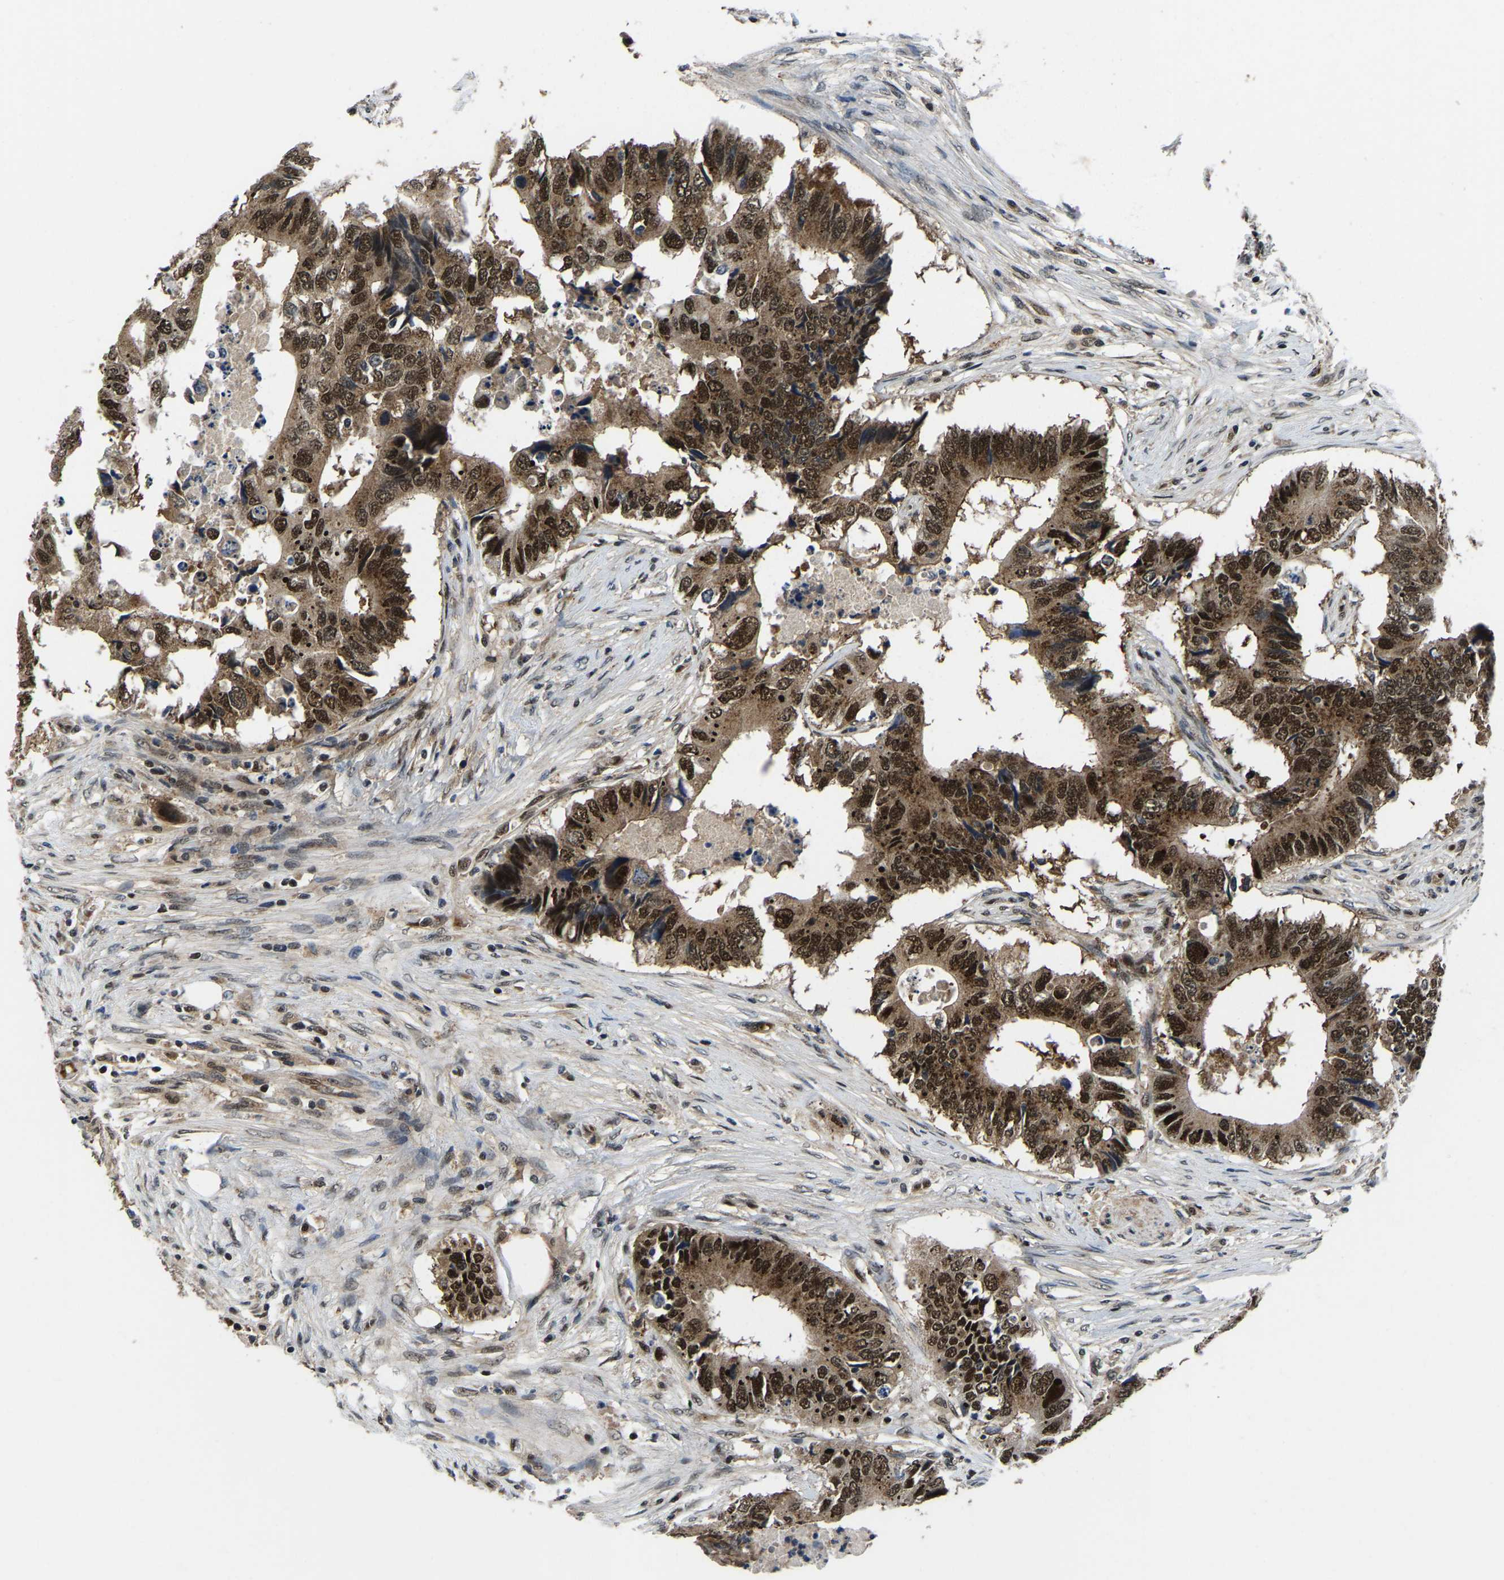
{"staining": {"intensity": "strong", "quantity": ">75%", "location": "cytoplasmic/membranous,nuclear"}, "tissue": "colorectal cancer", "cell_type": "Tumor cells", "image_type": "cancer", "snomed": [{"axis": "morphology", "description": "Adenocarcinoma, NOS"}, {"axis": "topography", "description": "Colon"}], "caption": "Colorectal adenocarcinoma stained with IHC exhibits strong cytoplasmic/membranous and nuclear positivity in approximately >75% of tumor cells.", "gene": "DFFA", "patient": {"sex": "male", "age": 71}}